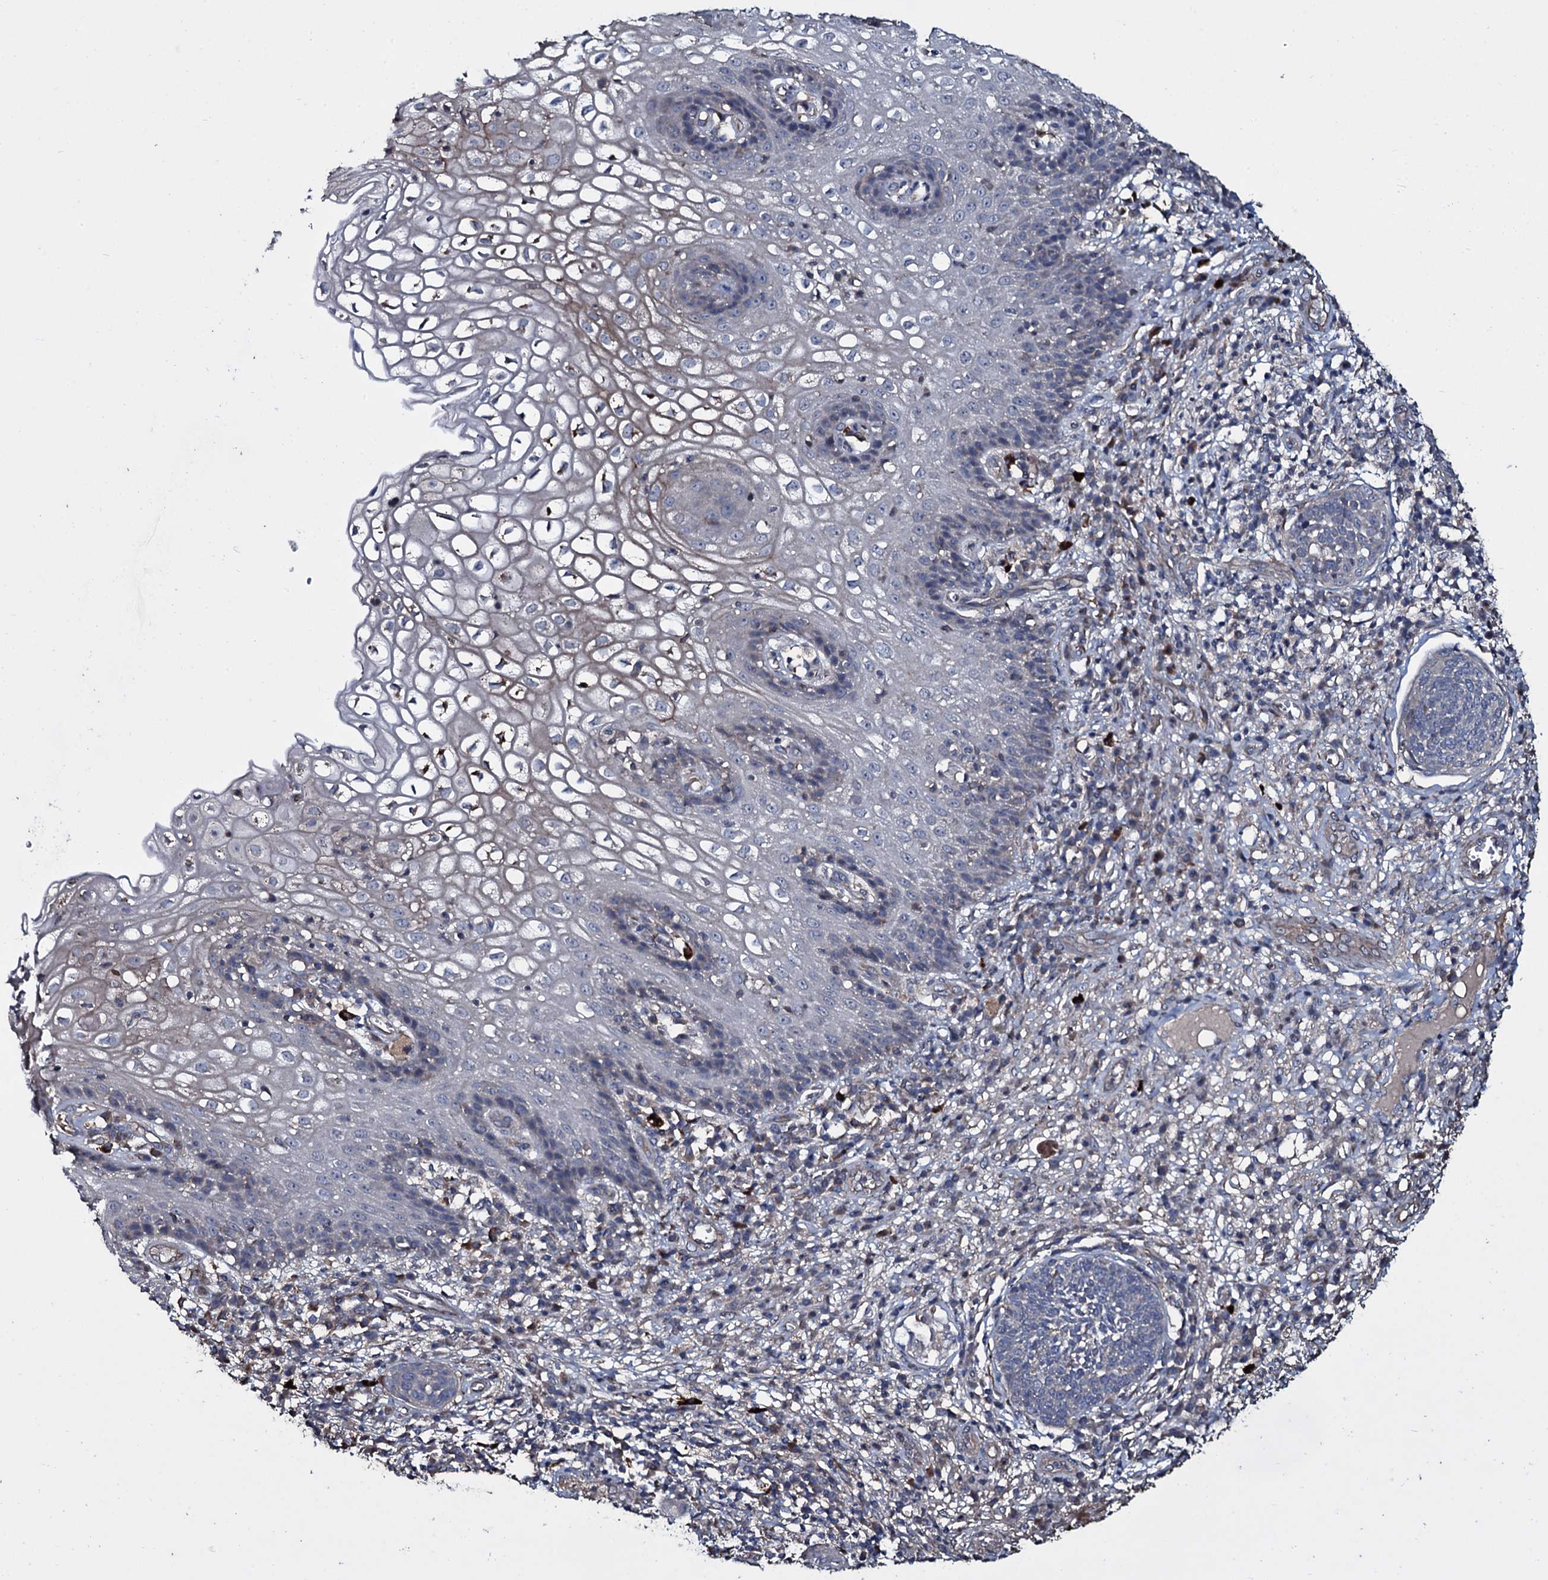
{"staining": {"intensity": "negative", "quantity": "none", "location": "none"}, "tissue": "cervical cancer", "cell_type": "Tumor cells", "image_type": "cancer", "snomed": [{"axis": "morphology", "description": "Squamous cell carcinoma, NOS"}, {"axis": "topography", "description": "Cervix"}], "caption": "DAB (3,3'-diaminobenzidine) immunohistochemical staining of cervical cancer demonstrates no significant expression in tumor cells. The staining was performed using DAB (3,3'-diaminobenzidine) to visualize the protein expression in brown, while the nuclei were stained in blue with hematoxylin (Magnification: 20x).", "gene": "WIPF3", "patient": {"sex": "female", "age": 34}}